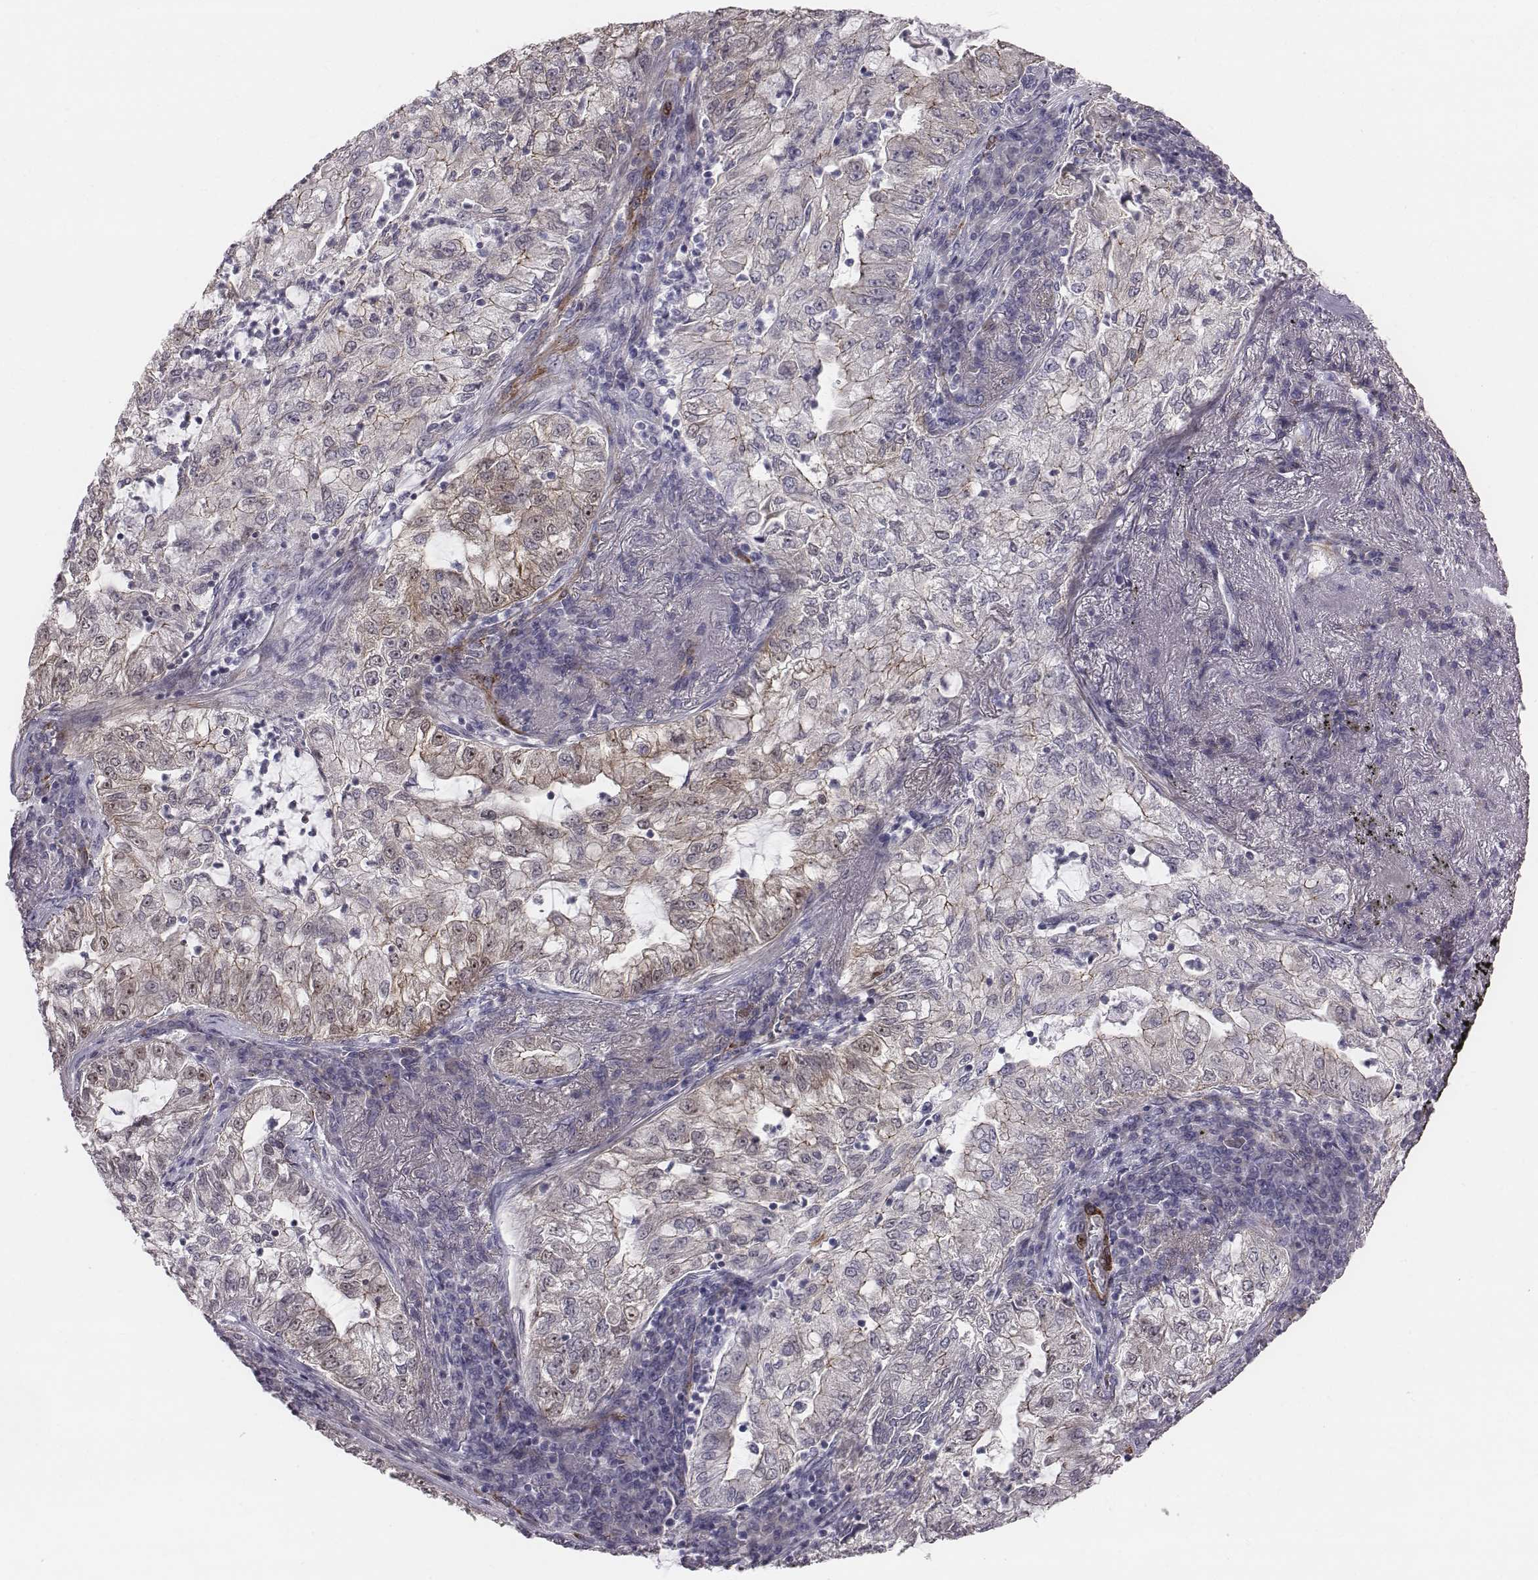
{"staining": {"intensity": "weak", "quantity": ">75%", "location": "cytoplasmic/membranous"}, "tissue": "lung cancer", "cell_type": "Tumor cells", "image_type": "cancer", "snomed": [{"axis": "morphology", "description": "Adenocarcinoma, NOS"}, {"axis": "topography", "description": "Lung"}], "caption": "An image of human adenocarcinoma (lung) stained for a protein shows weak cytoplasmic/membranous brown staining in tumor cells.", "gene": "PRKCZ", "patient": {"sex": "female", "age": 73}}